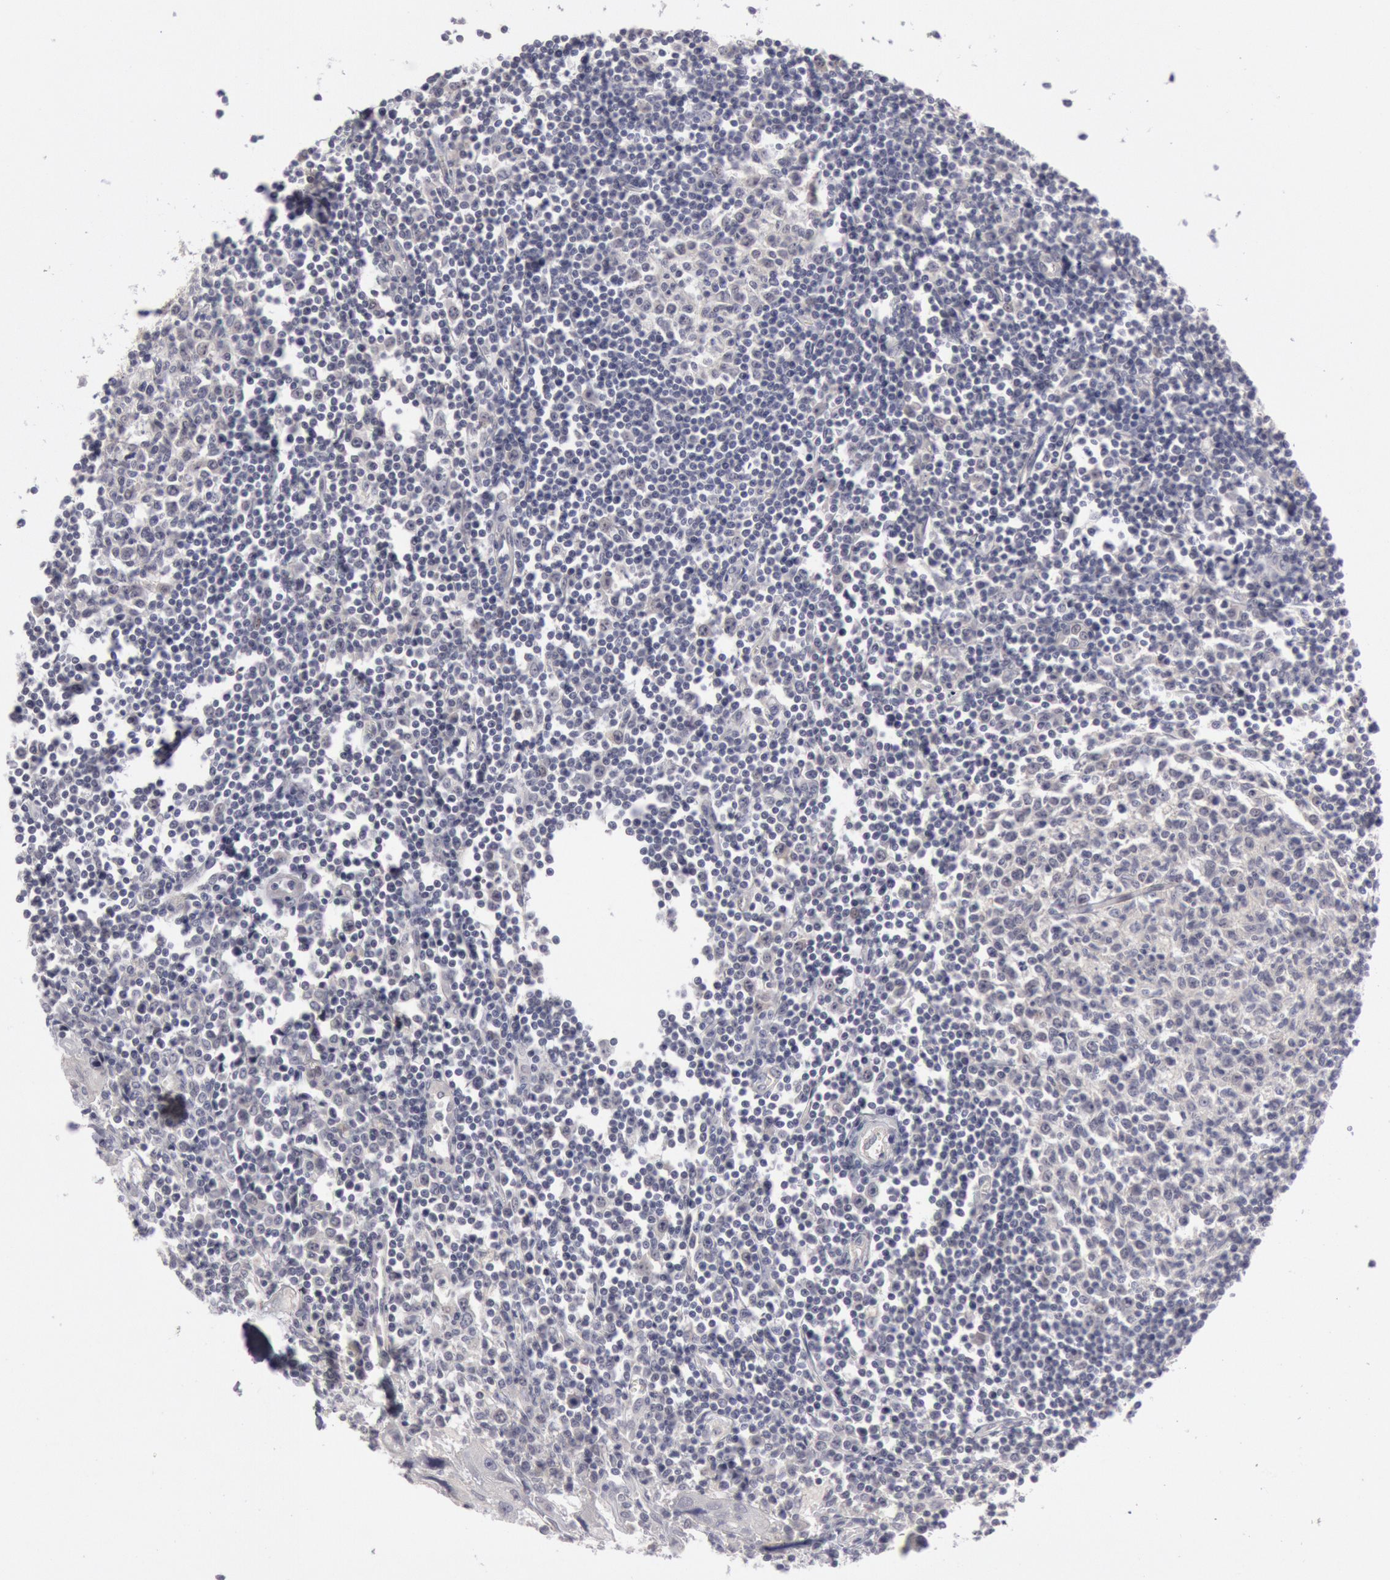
{"staining": {"intensity": "moderate", "quantity": "<25%", "location": "cytoplasmic/membranous"}, "tissue": "head and neck cancer", "cell_type": "Tumor cells", "image_type": "cancer", "snomed": [{"axis": "morphology", "description": "Squamous cell carcinoma, NOS"}, {"axis": "topography", "description": "Head-Neck"}], "caption": "Protein expression analysis of head and neck cancer reveals moderate cytoplasmic/membranous expression in about <25% of tumor cells.", "gene": "JOSD1", "patient": {"sex": "male", "age": 64}}